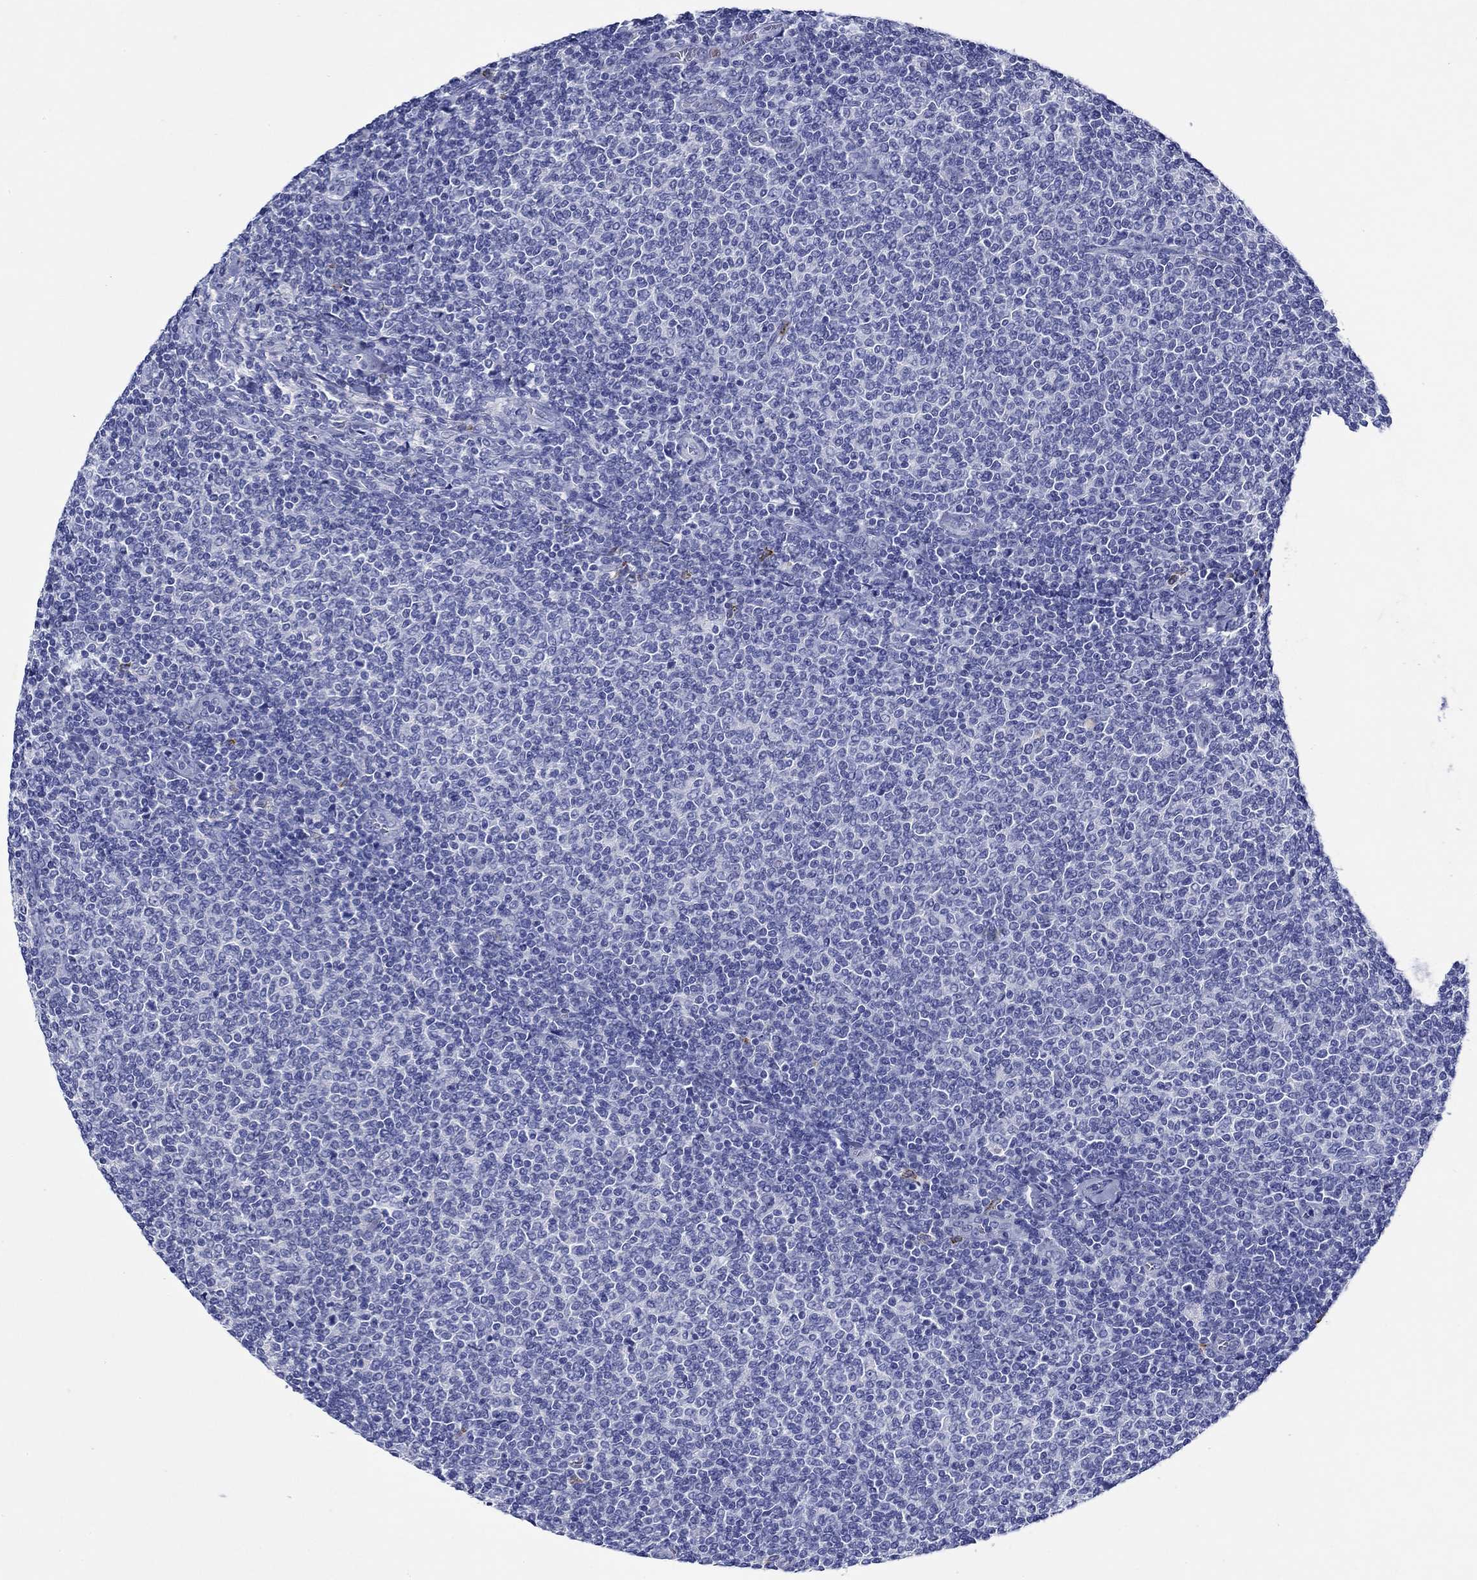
{"staining": {"intensity": "negative", "quantity": "none", "location": "none"}, "tissue": "lymphoma", "cell_type": "Tumor cells", "image_type": "cancer", "snomed": [{"axis": "morphology", "description": "Malignant lymphoma, non-Hodgkin's type, Low grade"}, {"axis": "topography", "description": "Lymph node"}], "caption": "This is a histopathology image of immunohistochemistry (IHC) staining of malignant lymphoma, non-Hodgkin's type (low-grade), which shows no staining in tumor cells. (Stains: DAB (3,3'-diaminobenzidine) IHC with hematoxylin counter stain, Microscopy: brightfield microscopy at high magnification).", "gene": "EPX", "patient": {"sex": "male", "age": 52}}